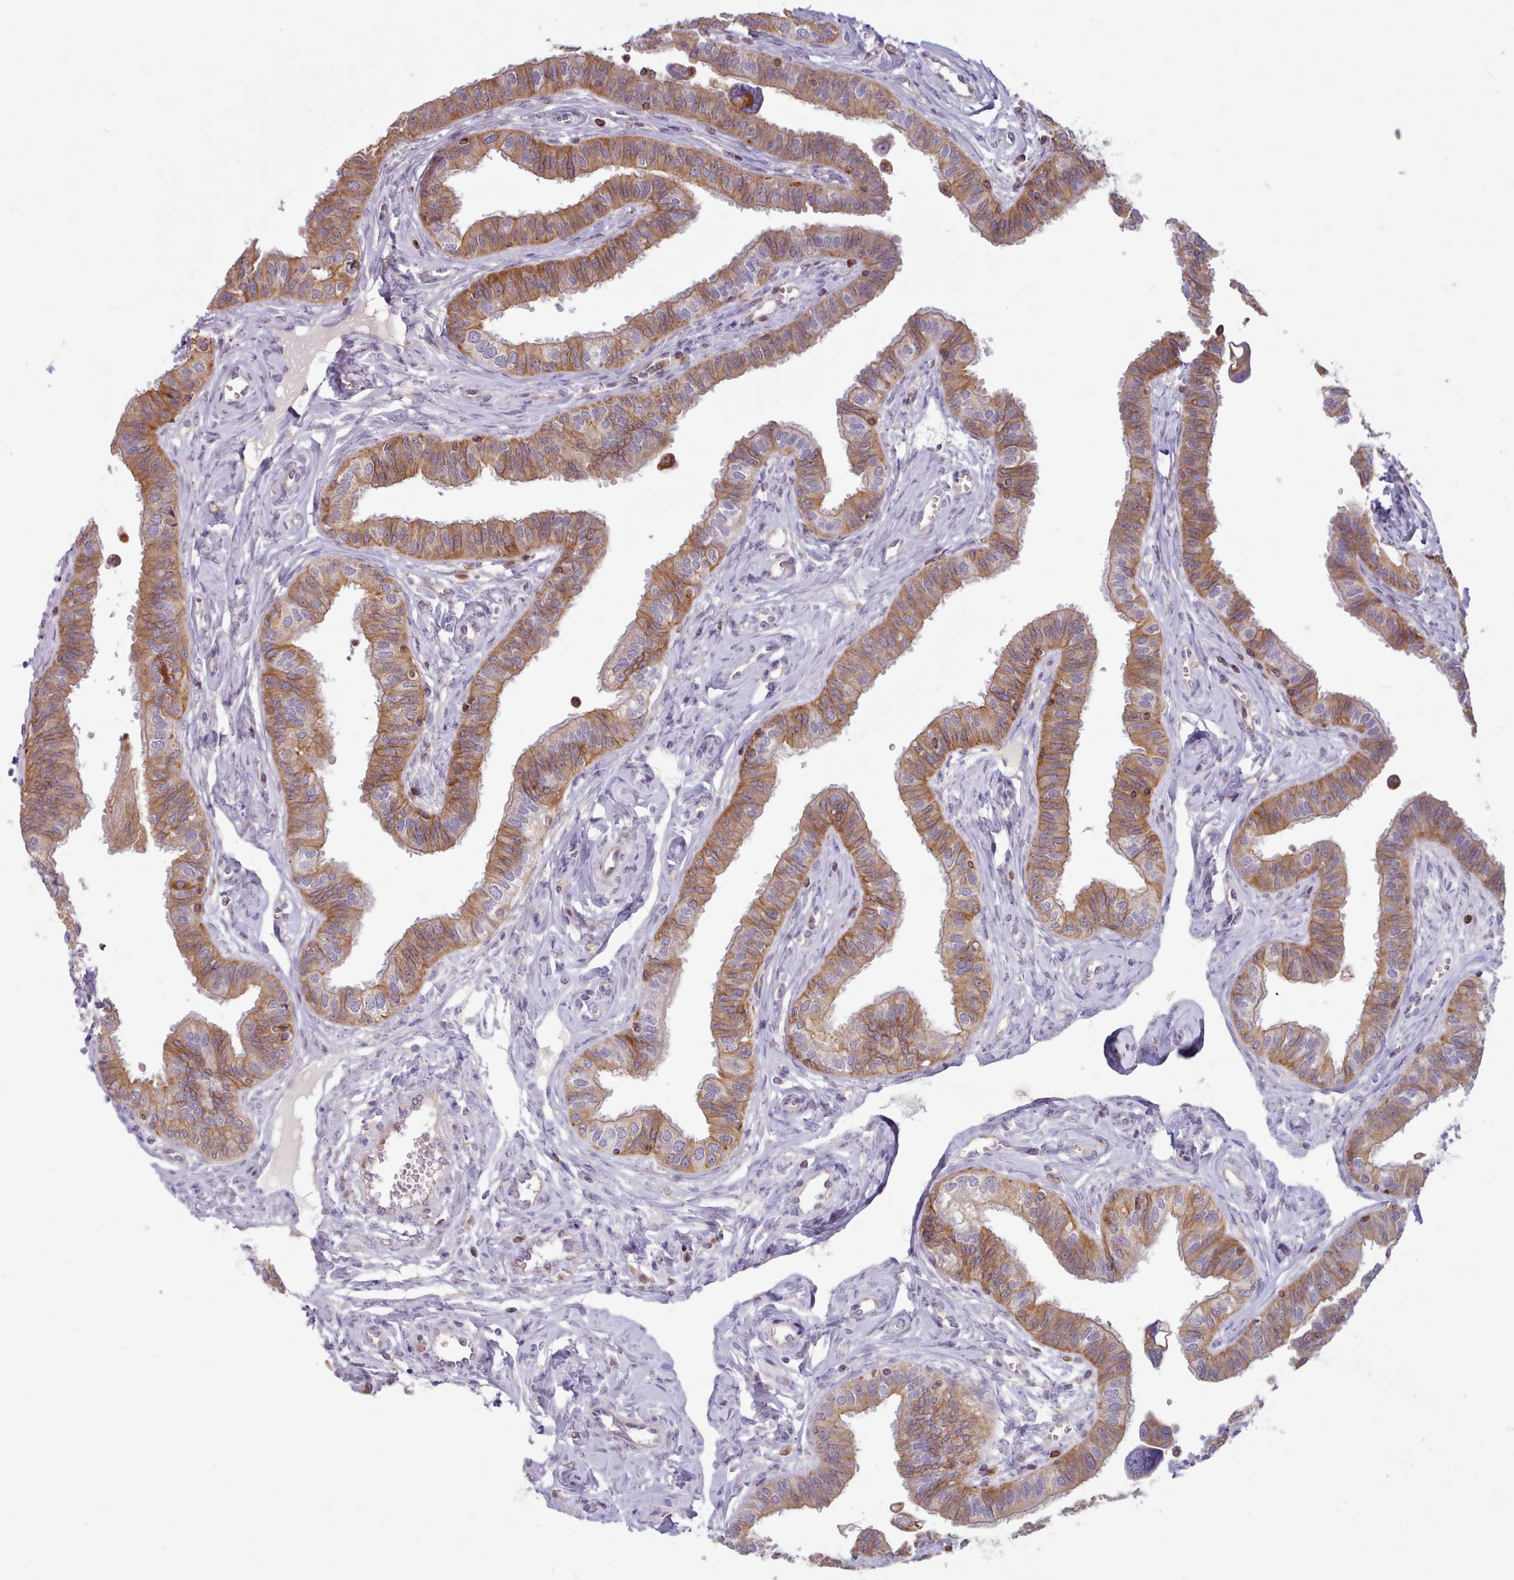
{"staining": {"intensity": "moderate", "quantity": ">75%", "location": "cytoplasmic/membranous"}, "tissue": "fallopian tube", "cell_type": "Glandular cells", "image_type": "normal", "snomed": [{"axis": "morphology", "description": "Normal tissue, NOS"}, {"axis": "morphology", "description": "Carcinoma, NOS"}, {"axis": "topography", "description": "Fallopian tube"}, {"axis": "topography", "description": "Ovary"}], "caption": "Immunohistochemical staining of benign human fallopian tube reveals moderate cytoplasmic/membranous protein positivity in approximately >75% of glandular cells.", "gene": "CRYBG1", "patient": {"sex": "female", "age": 59}}